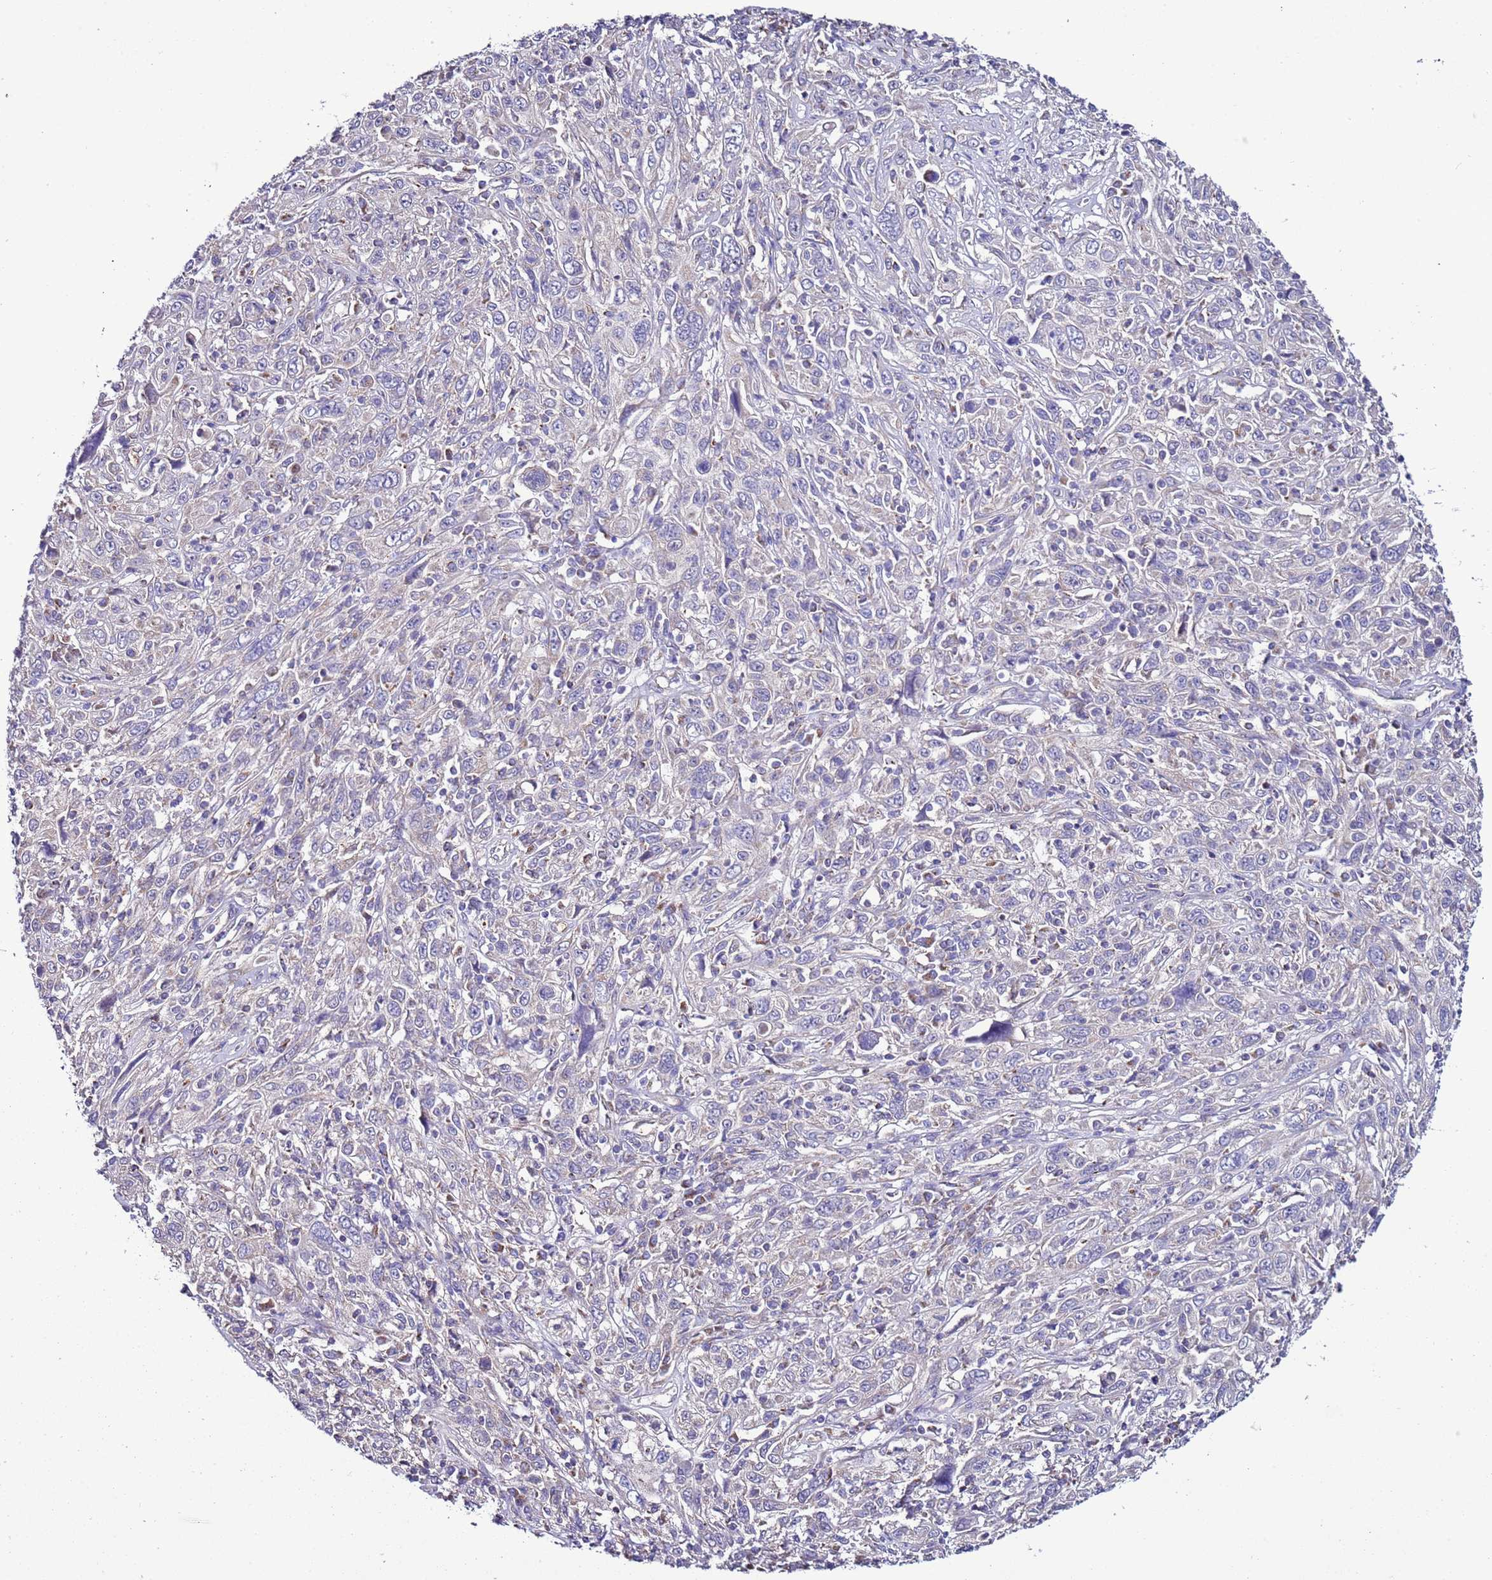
{"staining": {"intensity": "negative", "quantity": "none", "location": "none"}, "tissue": "cervical cancer", "cell_type": "Tumor cells", "image_type": "cancer", "snomed": [{"axis": "morphology", "description": "Squamous cell carcinoma, NOS"}, {"axis": "topography", "description": "Cervix"}], "caption": "Cervical squamous cell carcinoma stained for a protein using immunohistochemistry (IHC) reveals no positivity tumor cells.", "gene": "AHI1", "patient": {"sex": "female", "age": 46}}